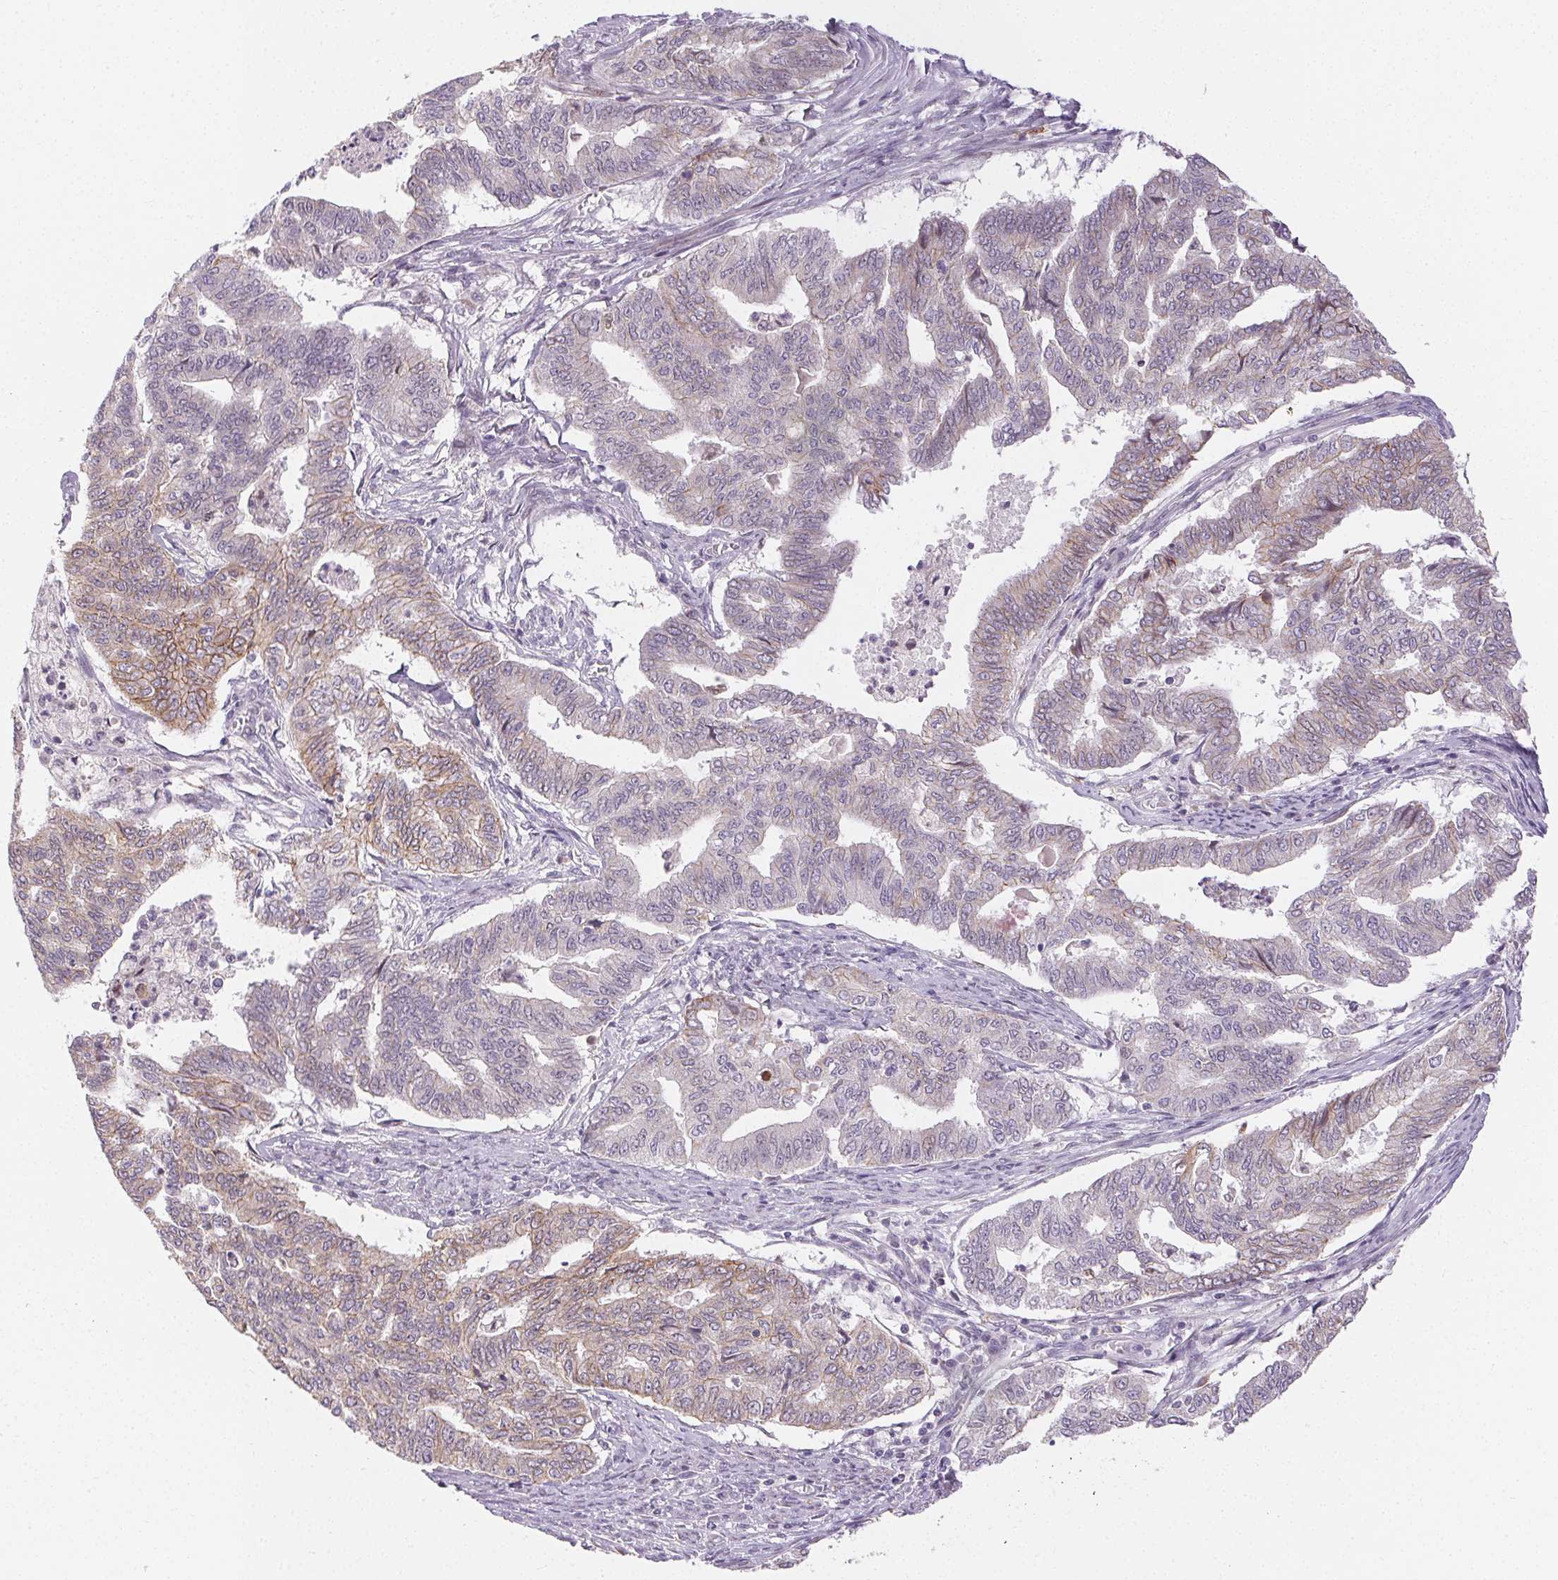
{"staining": {"intensity": "weak", "quantity": "<25%", "location": "cytoplasmic/membranous"}, "tissue": "endometrial cancer", "cell_type": "Tumor cells", "image_type": "cancer", "snomed": [{"axis": "morphology", "description": "Adenocarcinoma, NOS"}, {"axis": "topography", "description": "Endometrium"}], "caption": "Immunohistochemical staining of human endometrial adenocarcinoma shows no significant staining in tumor cells.", "gene": "RPGRIP1", "patient": {"sex": "female", "age": 79}}